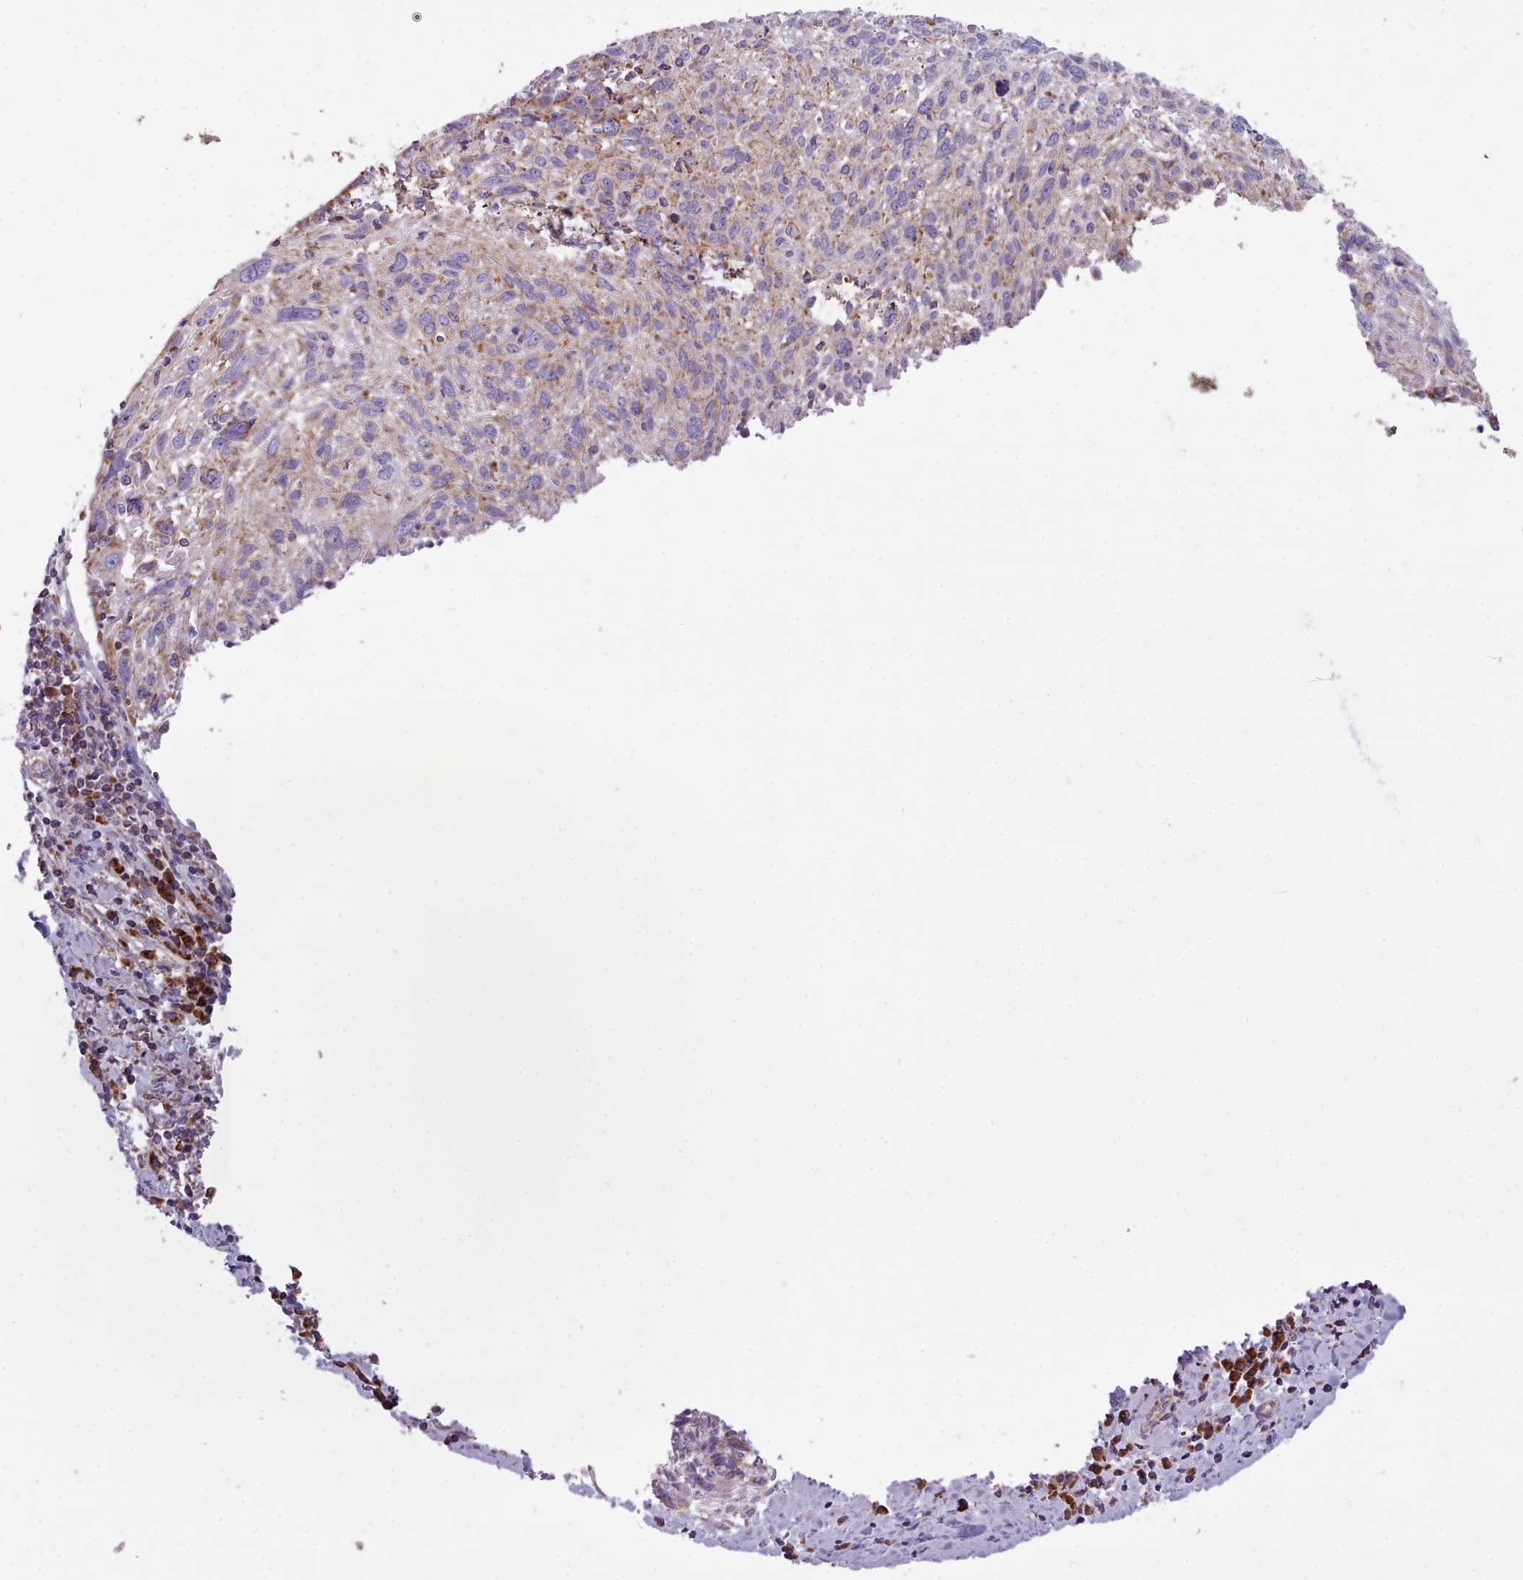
{"staining": {"intensity": "moderate", "quantity": "<25%", "location": "cytoplasmic/membranous"}, "tissue": "cervical cancer", "cell_type": "Tumor cells", "image_type": "cancer", "snomed": [{"axis": "morphology", "description": "Squamous cell carcinoma, NOS"}, {"axis": "topography", "description": "Cervix"}], "caption": "Brown immunohistochemical staining in human cervical cancer (squamous cell carcinoma) exhibits moderate cytoplasmic/membranous expression in about <25% of tumor cells.", "gene": "SRP54", "patient": {"sex": "female", "age": 51}}